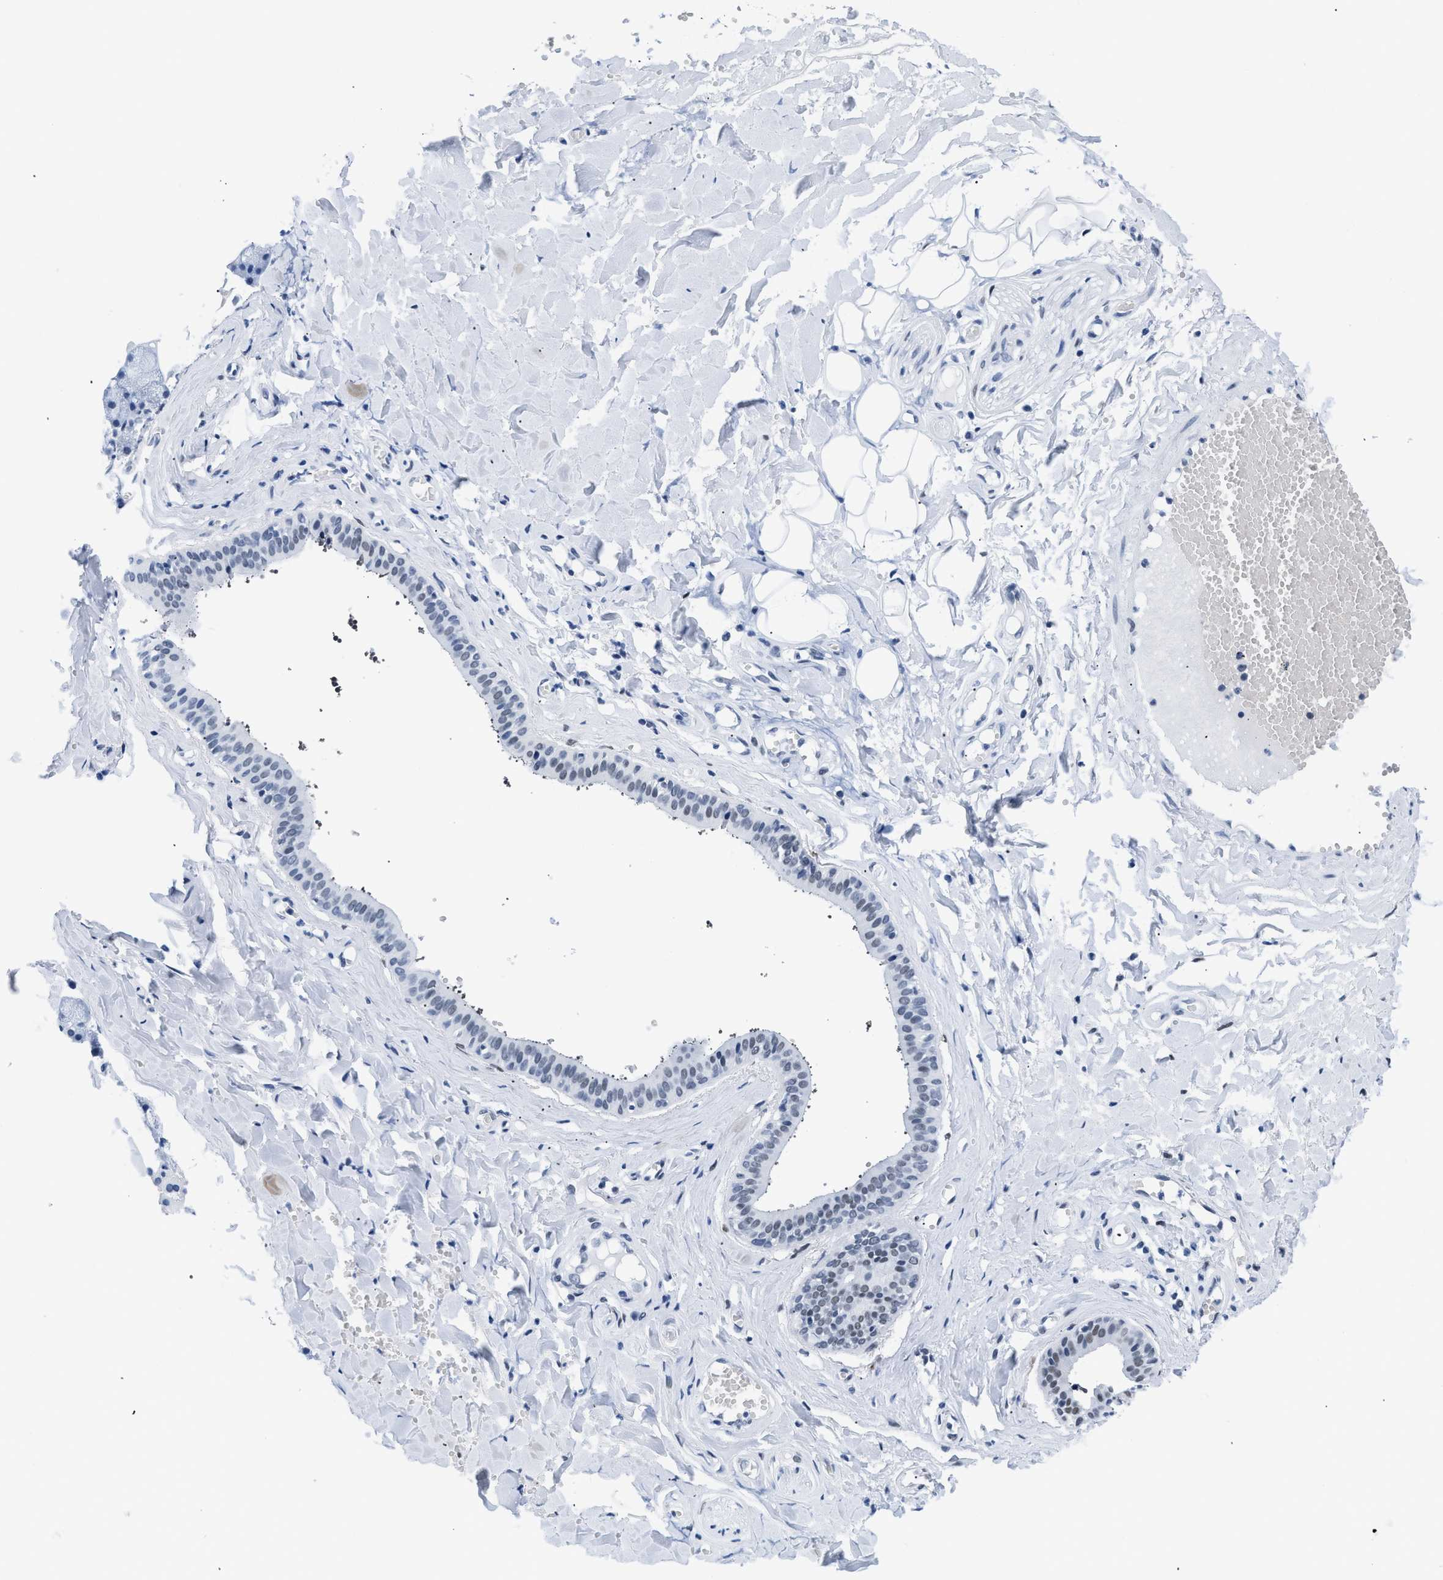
{"staining": {"intensity": "negative", "quantity": "none", "location": "none"}, "tissue": "salivary gland", "cell_type": "Glandular cells", "image_type": "normal", "snomed": [{"axis": "morphology", "description": "Normal tissue, NOS"}, {"axis": "topography", "description": "Salivary gland"}], "caption": "DAB immunohistochemical staining of normal salivary gland demonstrates no significant expression in glandular cells.", "gene": "CTBP1", "patient": {"sex": "male", "age": 62}}